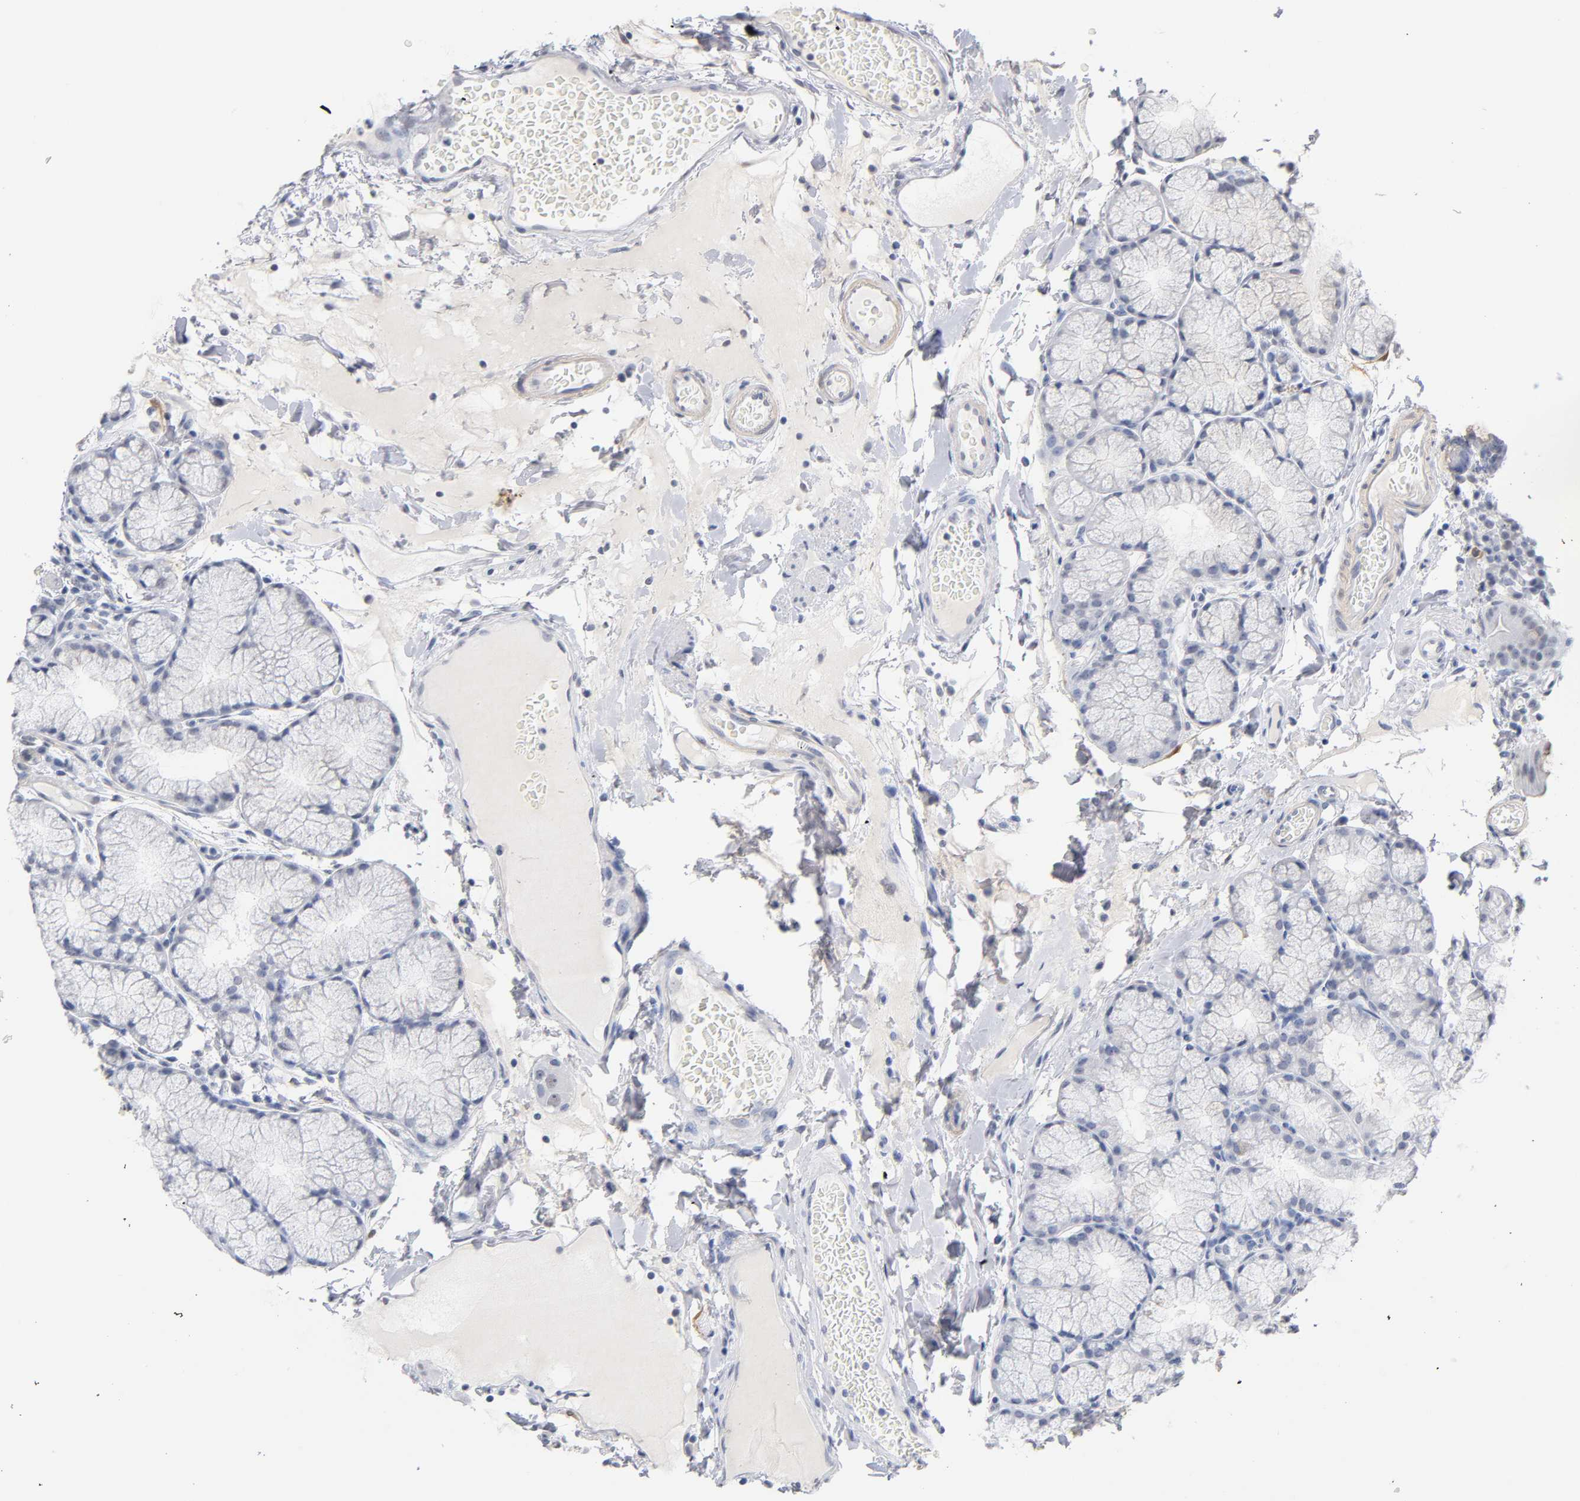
{"staining": {"intensity": "weak", "quantity": "<25%", "location": "cytoplasmic/membranous"}, "tissue": "duodenum", "cell_type": "Glandular cells", "image_type": "normal", "snomed": [{"axis": "morphology", "description": "Normal tissue, NOS"}, {"axis": "topography", "description": "Duodenum"}], "caption": "Glandular cells show no significant protein positivity in normal duodenum. (IHC, brightfield microscopy, high magnification).", "gene": "CRABP2", "patient": {"sex": "male", "age": 50}}